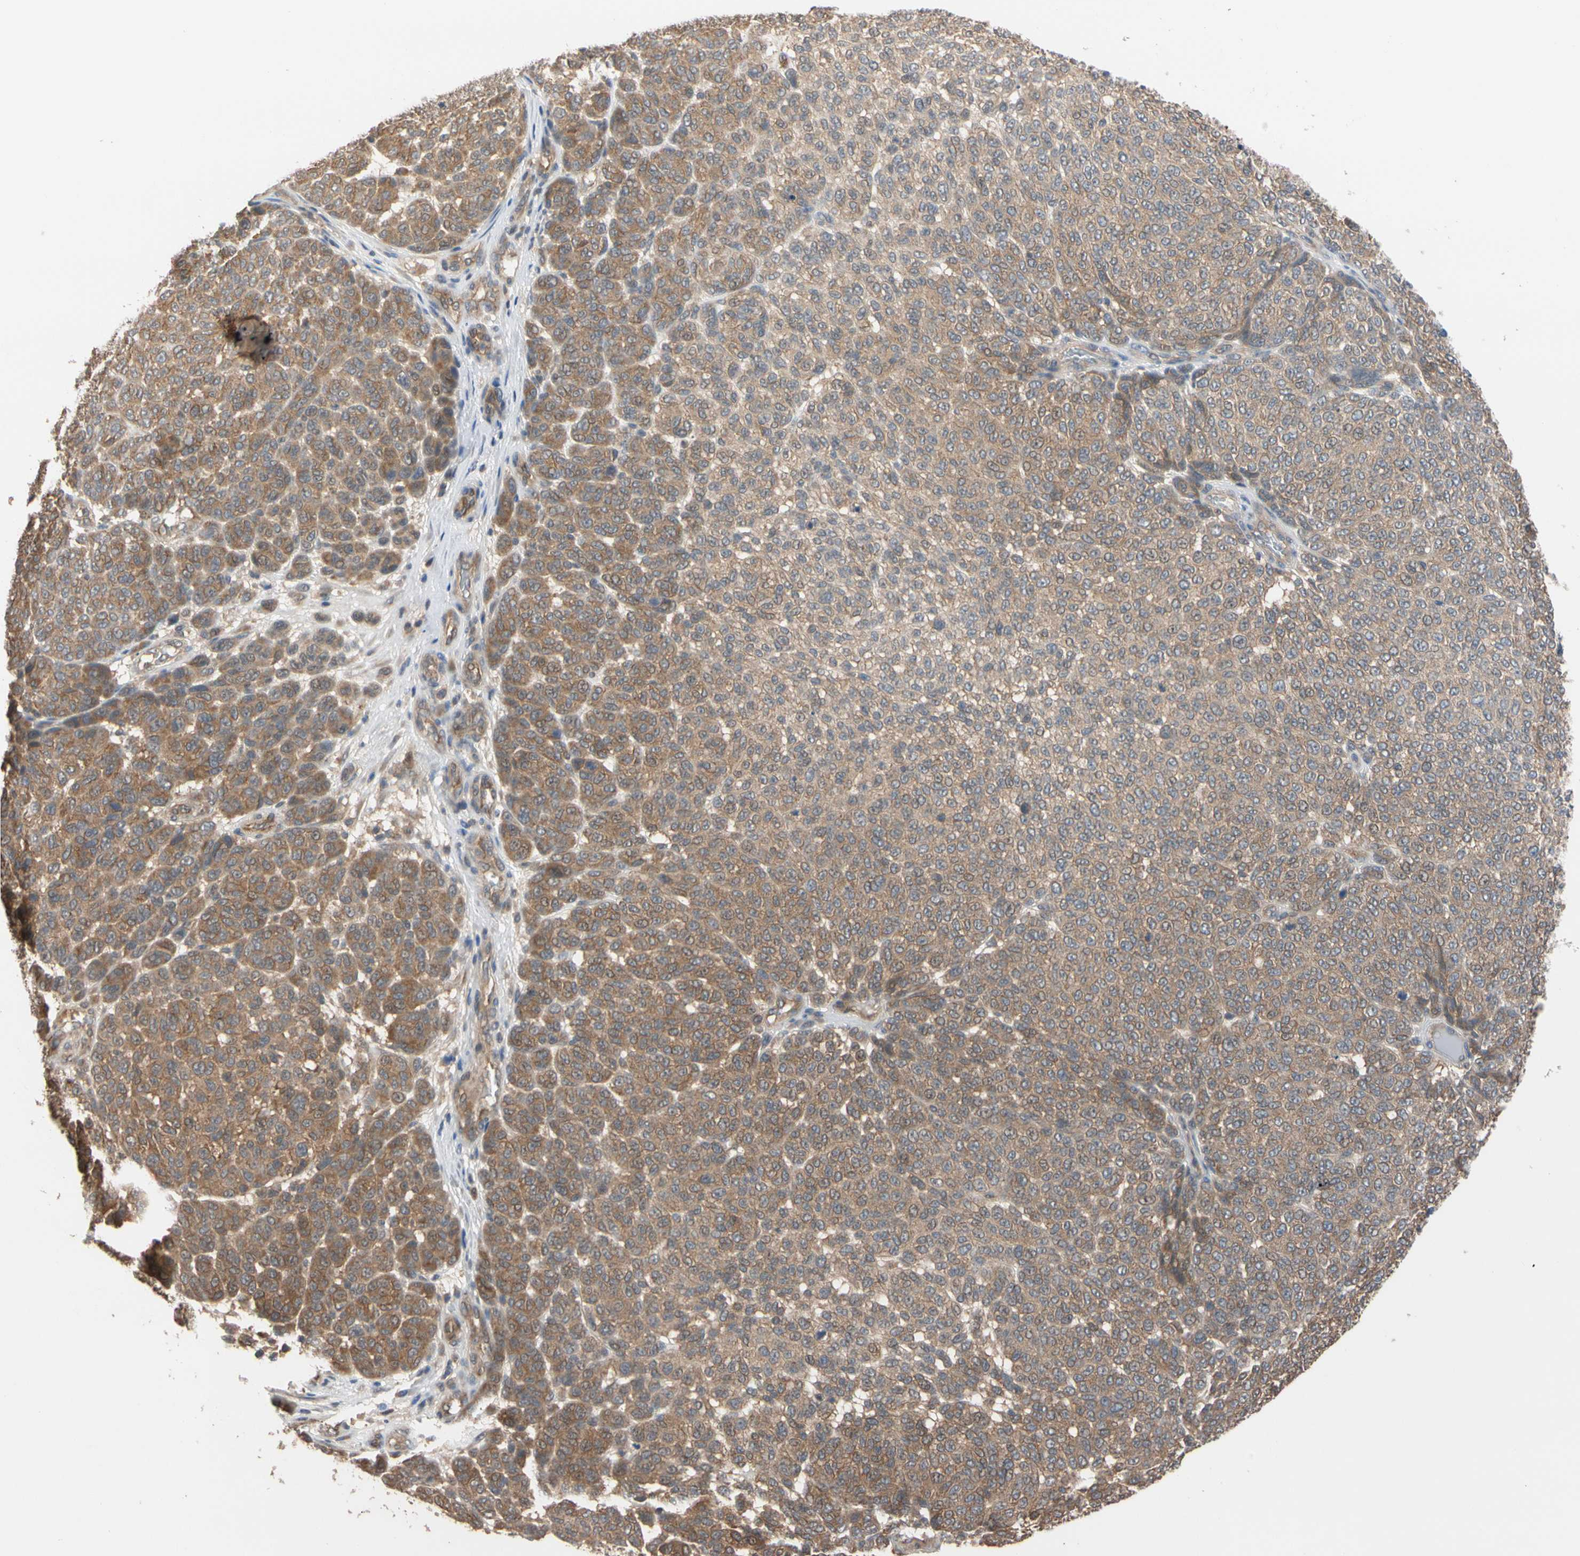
{"staining": {"intensity": "moderate", "quantity": ">75%", "location": "cytoplasmic/membranous"}, "tissue": "melanoma", "cell_type": "Tumor cells", "image_type": "cancer", "snomed": [{"axis": "morphology", "description": "Malignant melanoma, NOS"}, {"axis": "topography", "description": "Skin"}], "caption": "Tumor cells exhibit moderate cytoplasmic/membranous staining in about >75% of cells in melanoma. The protein is shown in brown color, while the nuclei are stained blue.", "gene": "DPP8", "patient": {"sex": "male", "age": 59}}